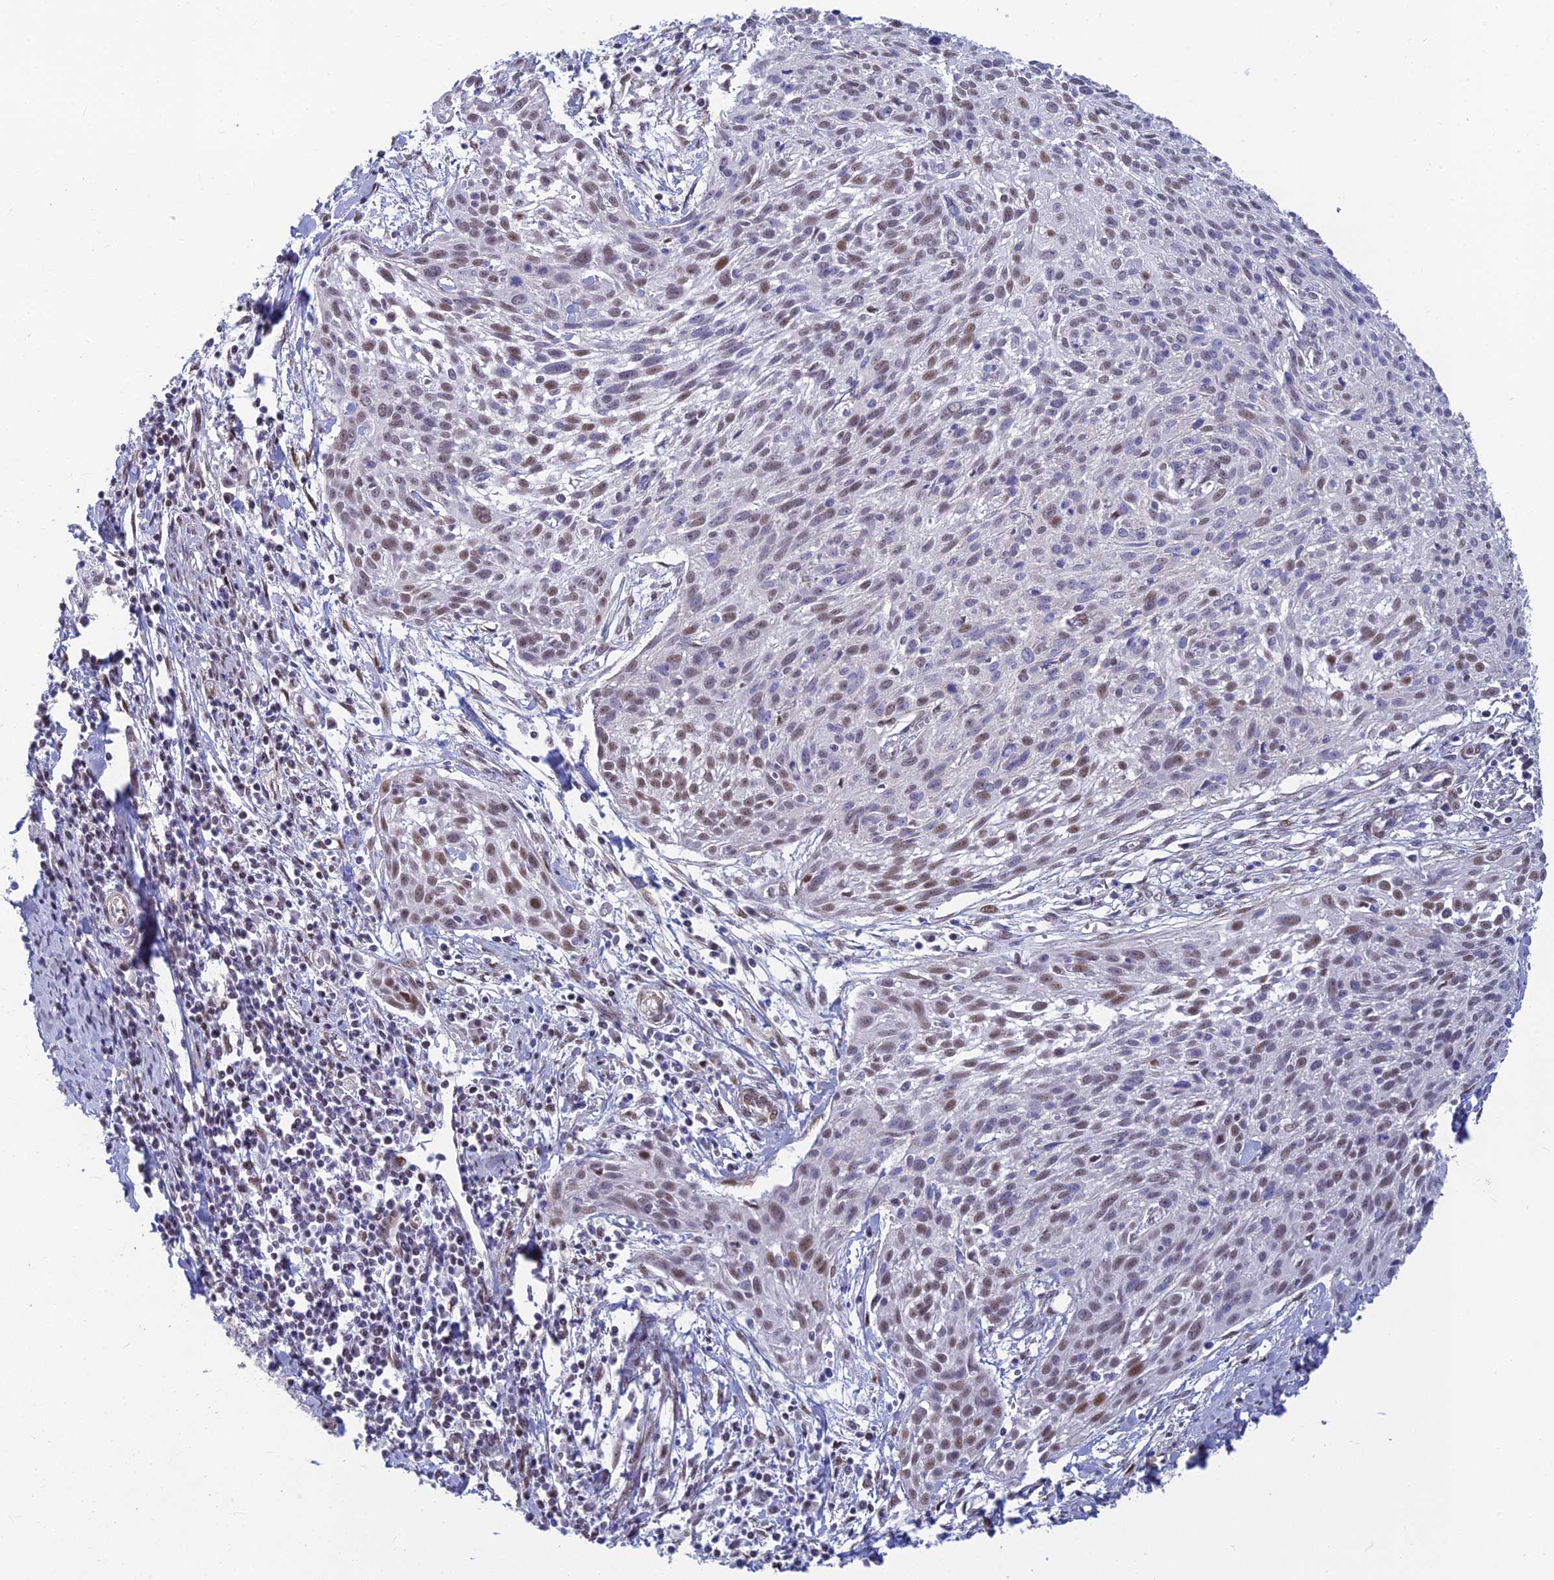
{"staining": {"intensity": "moderate", "quantity": "25%-75%", "location": "nuclear"}, "tissue": "cervical cancer", "cell_type": "Tumor cells", "image_type": "cancer", "snomed": [{"axis": "morphology", "description": "Squamous cell carcinoma, NOS"}, {"axis": "topography", "description": "Cervix"}], "caption": "Immunohistochemical staining of cervical cancer demonstrates medium levels of moderate nuclear positivity in about 25%-75% of tumor cells.", "gene": "CLK4", "patient": {"sex": "female", "age": 51}}